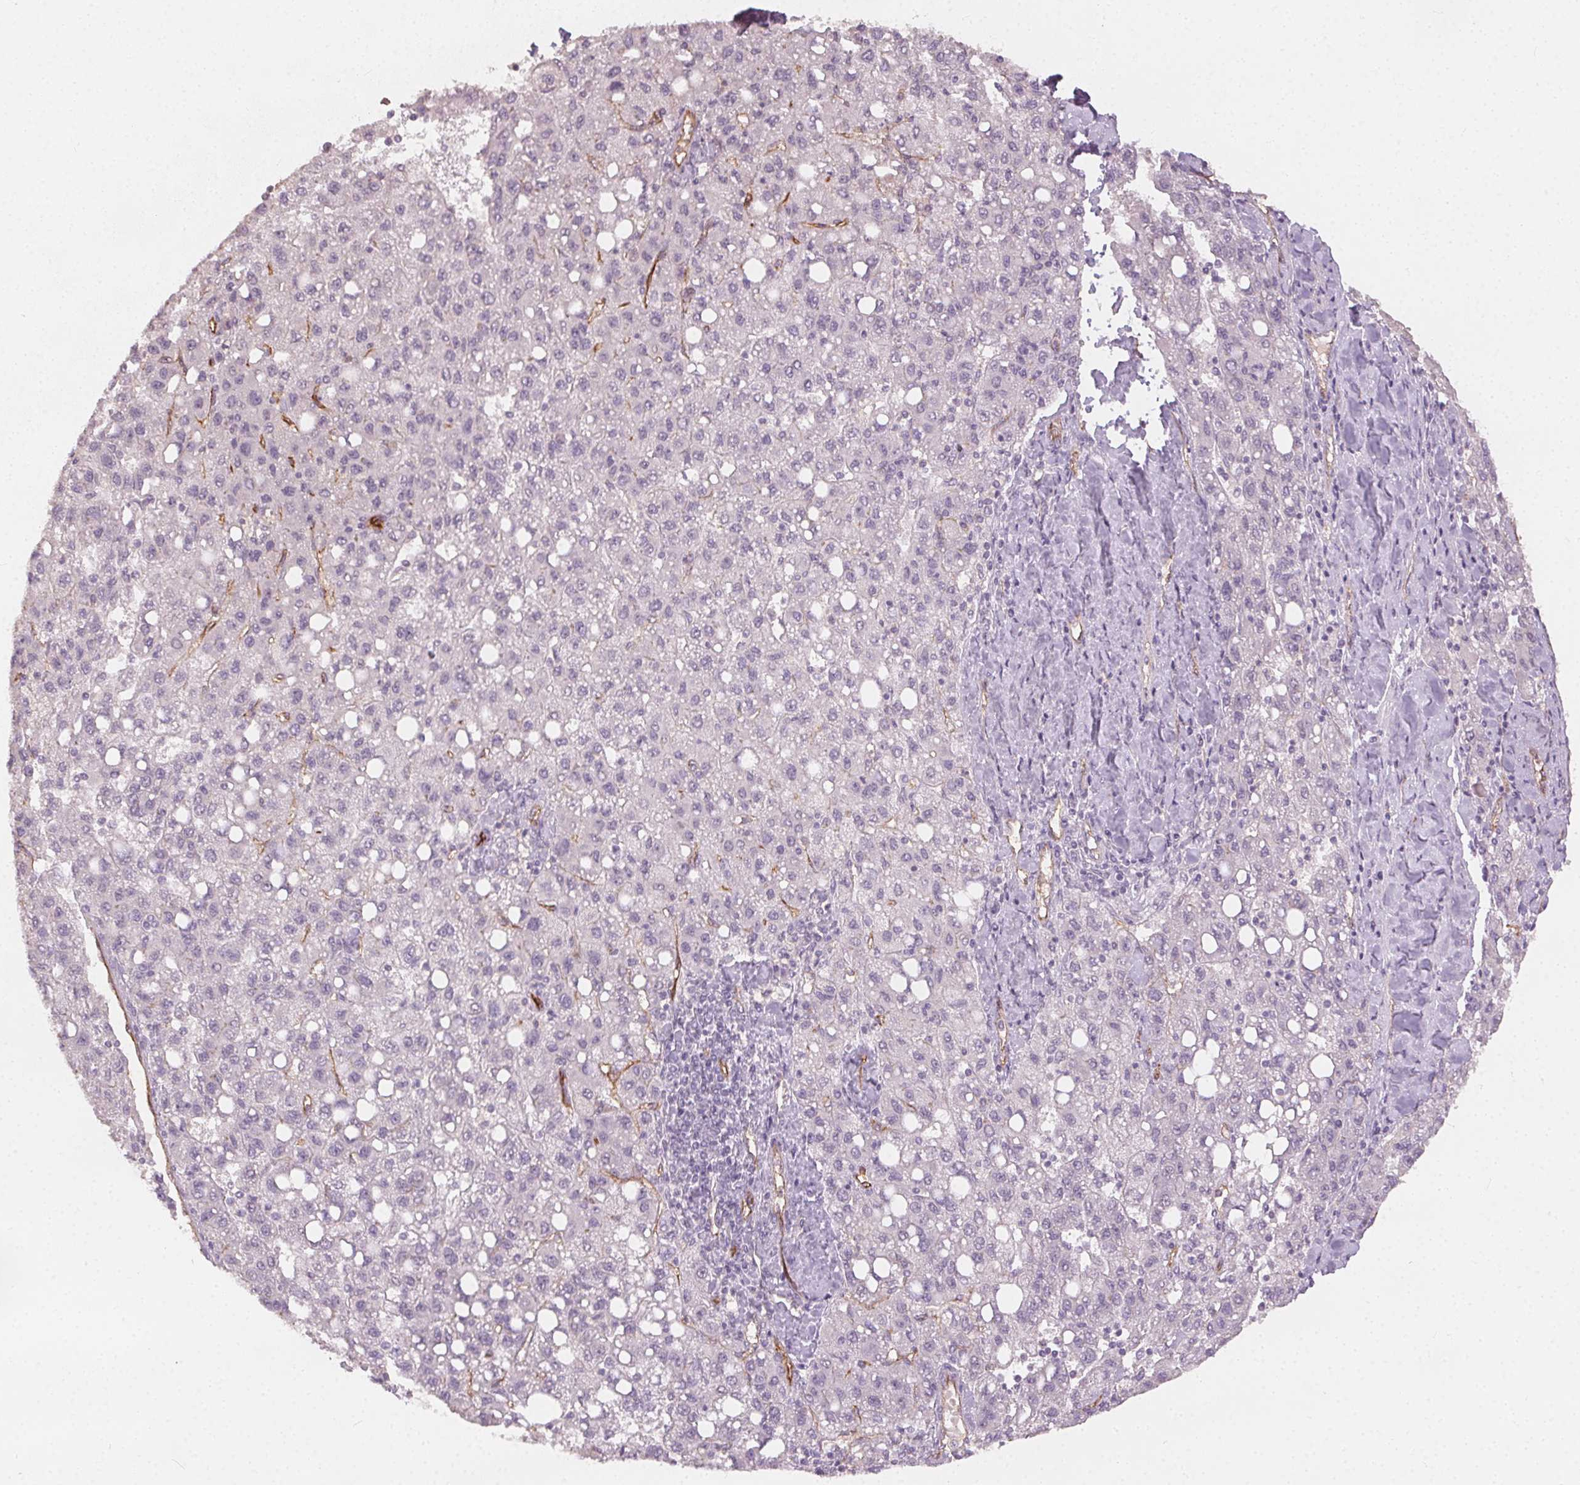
{"staining": {"intensity": "negative", "quantity": "none", "location": "none"}, "tissue": "liver cancer", "cell_type": "Tumor cells", "image_type": "cancer", "snomed": [{"axis": "morphology", "description": "Carcinoma, Hepatocellular, NOS"}, {"axis": "topography", "description": "Liver"}], "caption": "There is no significant positivity in tumor cells of liver hepatocellular carcinoma. (Stains: DAB (3,3'-diaminobenzidine) immunohistochemistry with hematoxylin counter stain, Microscopy: brightfield microscopy at high magnification).", "gene": "PODXL", "patient": {"sex": "female", "age": 82}}